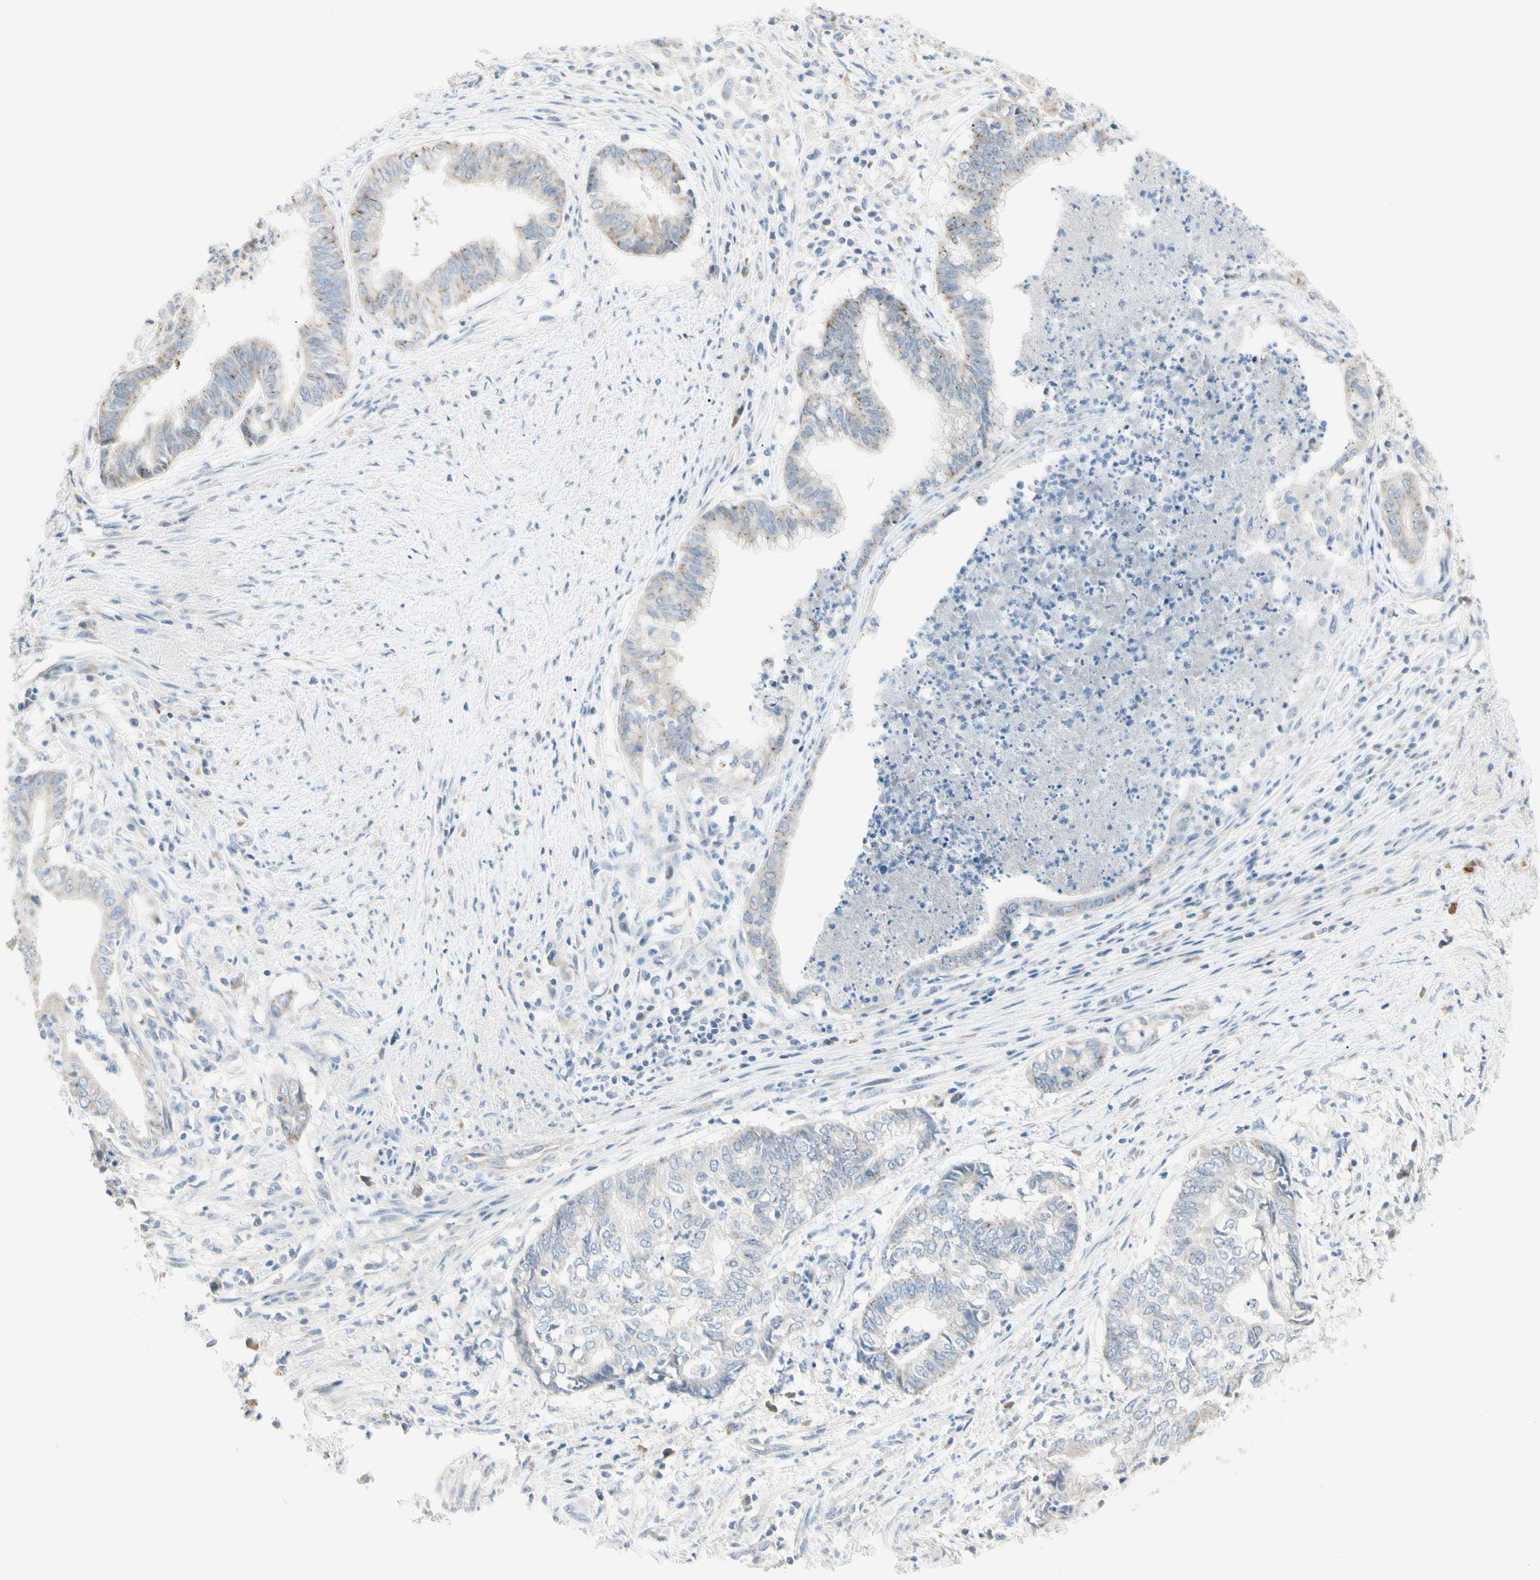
{"staining": {"intensity": "moderate", "quantity": "25%-75%", "location": "cytoplasmic/membranous"}, "tissue": "endometrial cancer", "cell_type": "Tumor cells", "image_type": "cancer", "snomed": [{"axis": "morphology", "description": "Necrosis, NOS"}, {"axis": "morphology", "description": "Adenocarcinoma, NOS"}, {"axis": "topography", "description": "Endometrium"}], "caption": "Immunohistochemical staining of endometrial cancer (adenocarcinoma) shows medium levels of moderate cytoplasmic/membranous protein staining in about 25%-75% of tumor cells.", "gene": "ALDH18A1", "patient": {"sex": "female", "age": 79}}